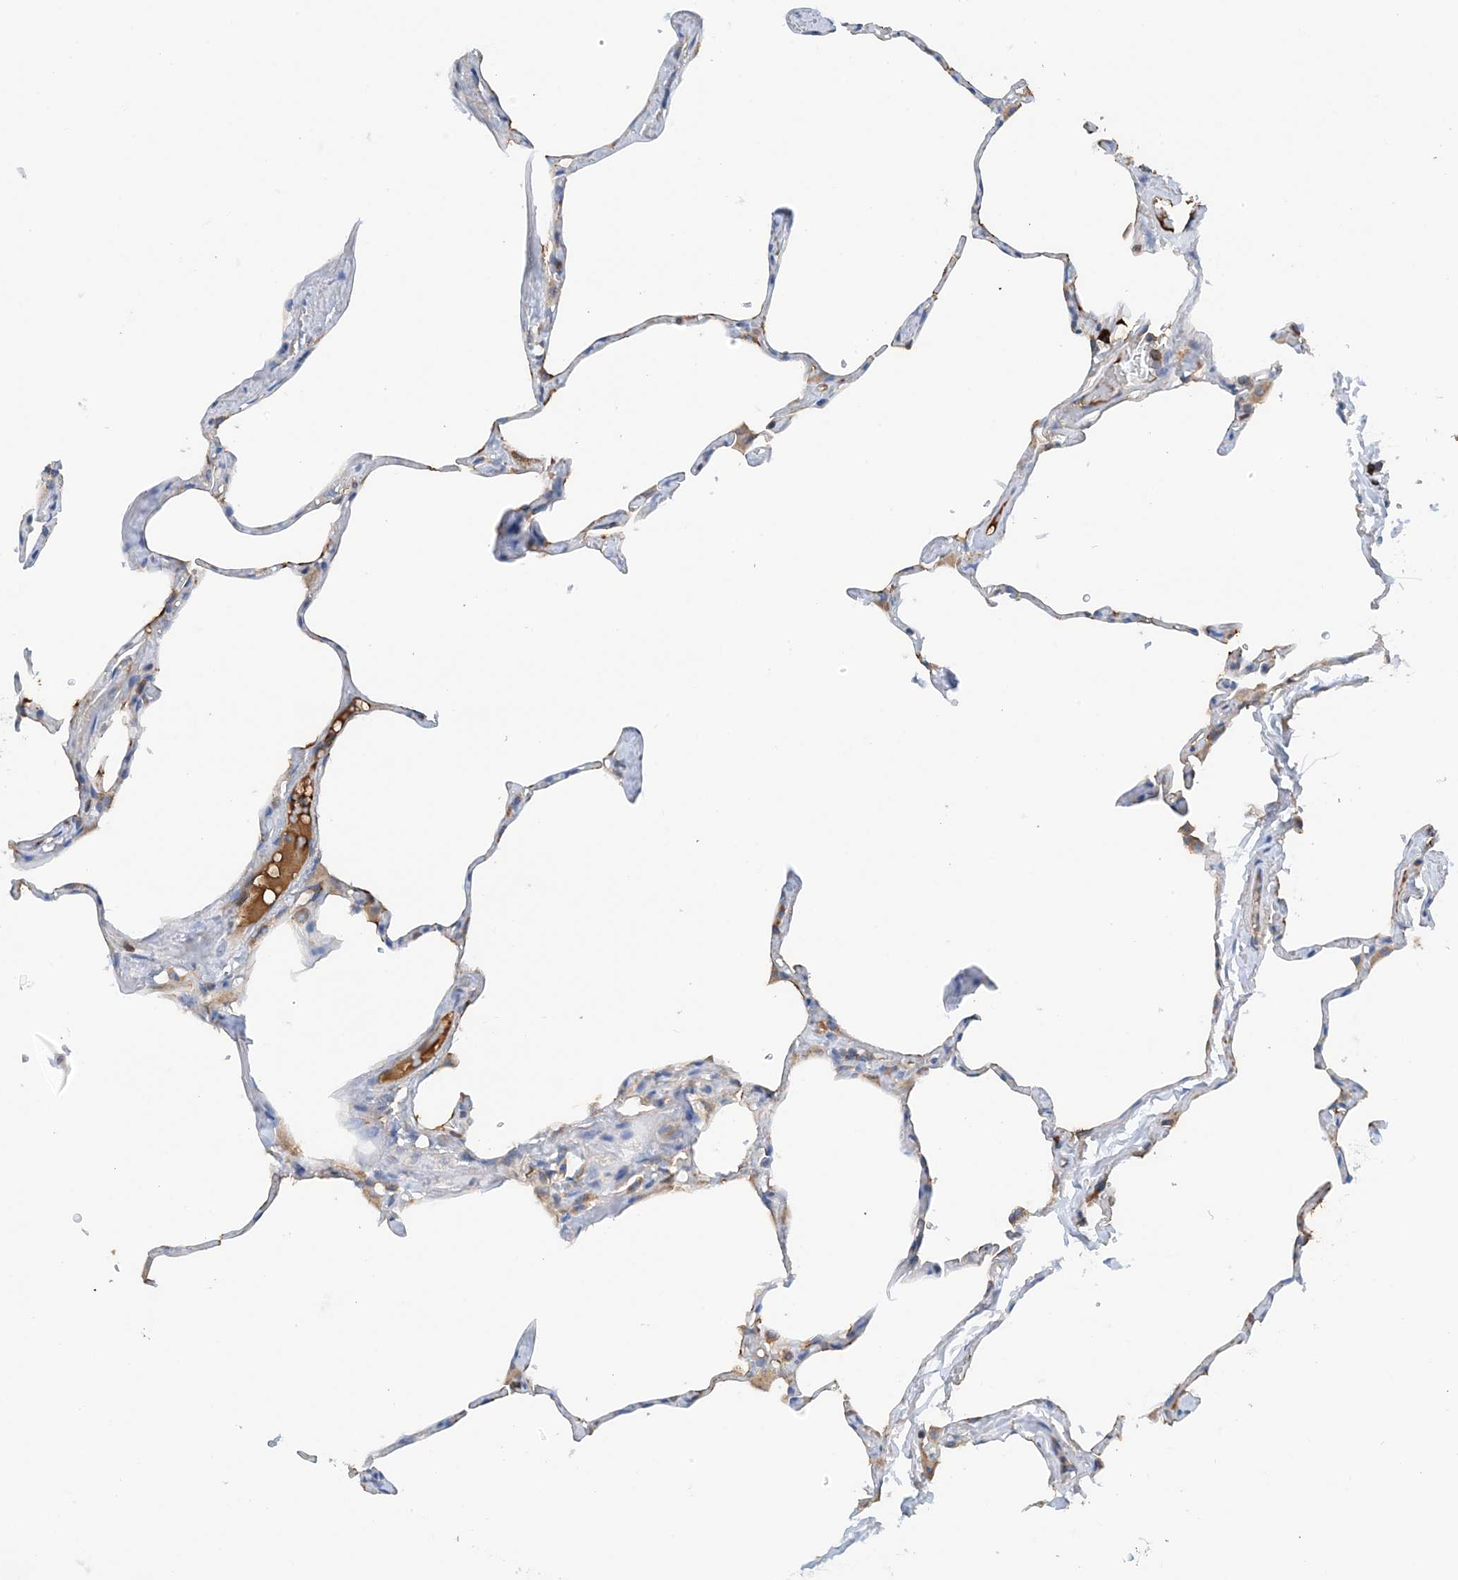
{"staining": {"intensity": "weak", "quantity": "<25%", "location": "cytoplasmic/membranous"}, "tissue": "lung", "cell_type": "Alveolar cells", "image_type": "normal", "snomed": [{"axis": "morphology", "description": "Normal tissue, NOS"}, {"axis": "topography", "description": "Lung"}], "caption": "The IHC micrograph has no significant staining in alveolar cells of lung.", "gene": "SLC5A11", "patient": {"sex": "male", "age": 65}}